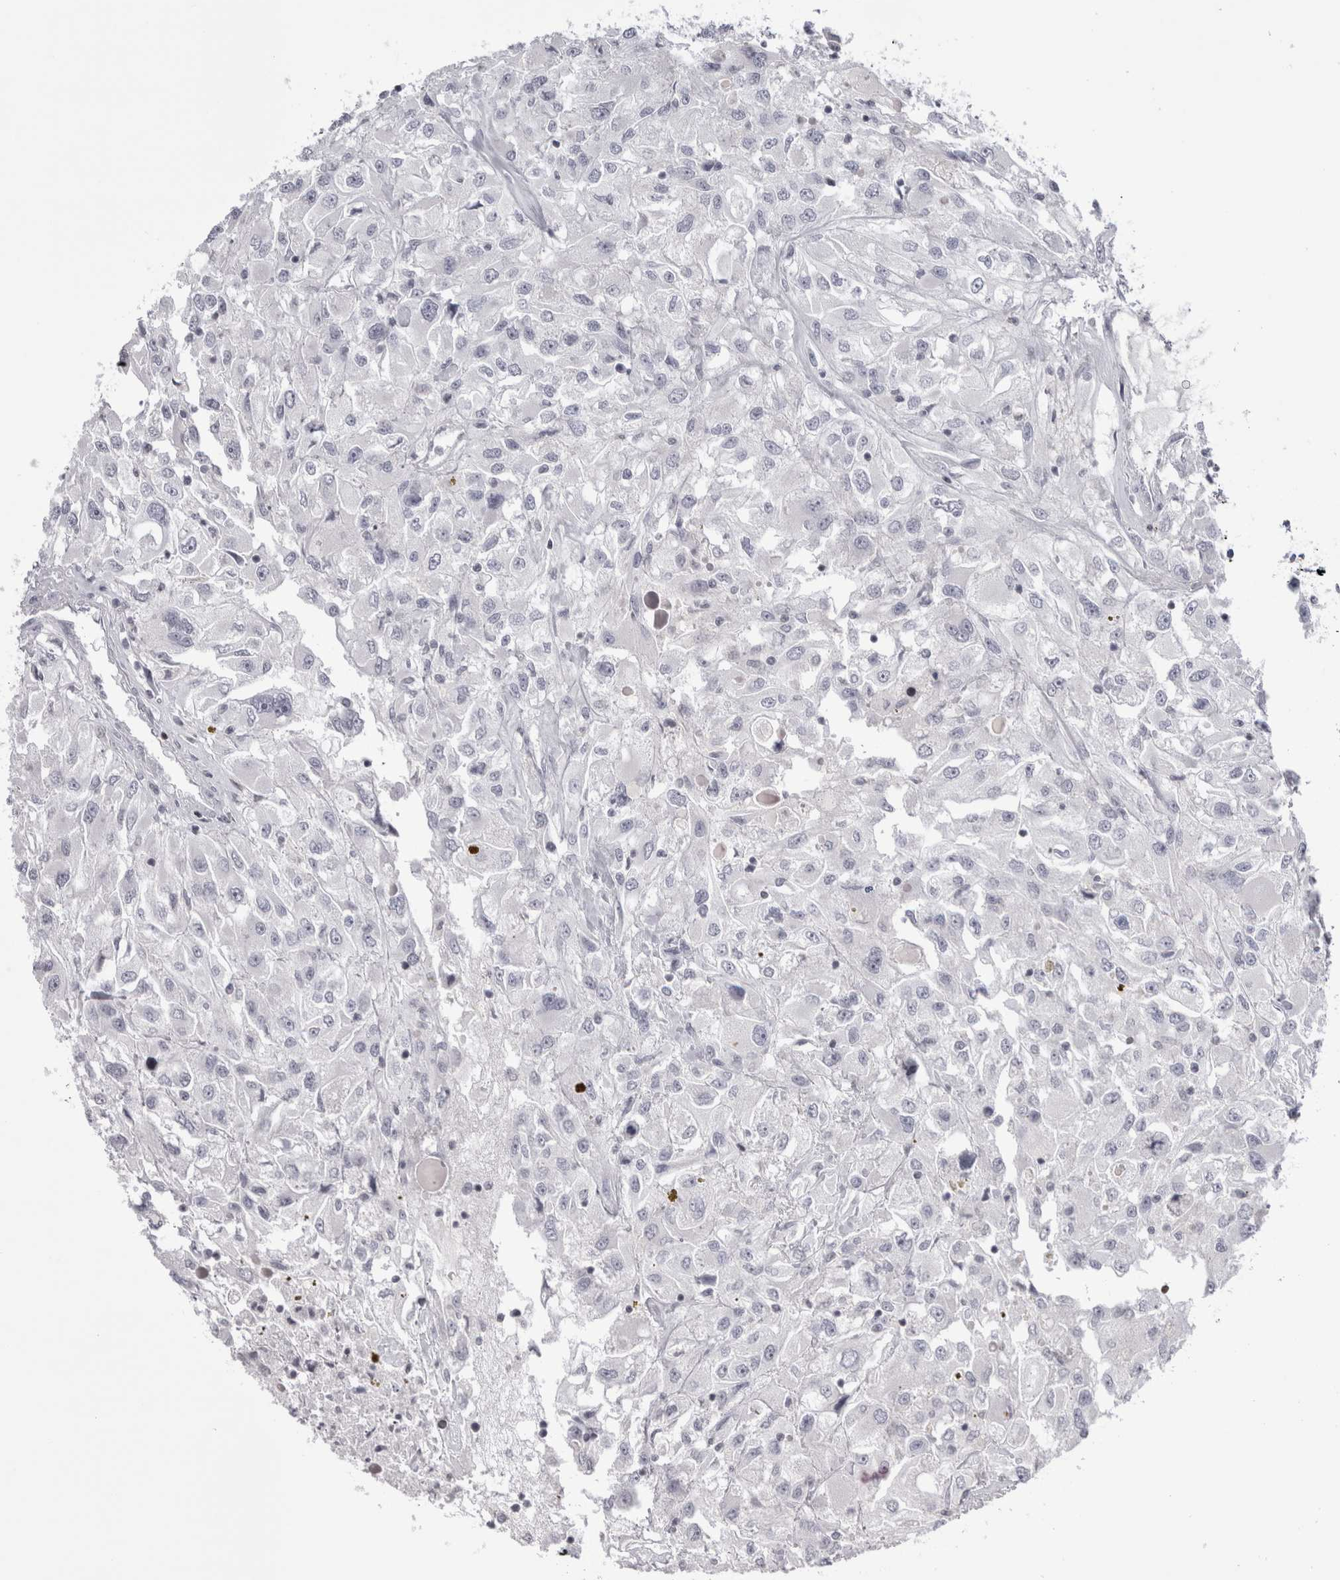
{"staining": {"intensity": "negative", "quantity": "none", "location": "none"}, "tissue": "renal cancer", "cell_type": "Tumor cells", "image_type": "cancer", "snomed": [{"axis": "morphology", "description": "Adenocarcinoma, NOS"}, {"axis": "topography", "description": "Kidney"}], "caption": "Tumor cells are negative for brown protein staining in adenocarcinoma (renal).", "gene": "FNDC8", "patient": {"sex": "female", "age": 52}}